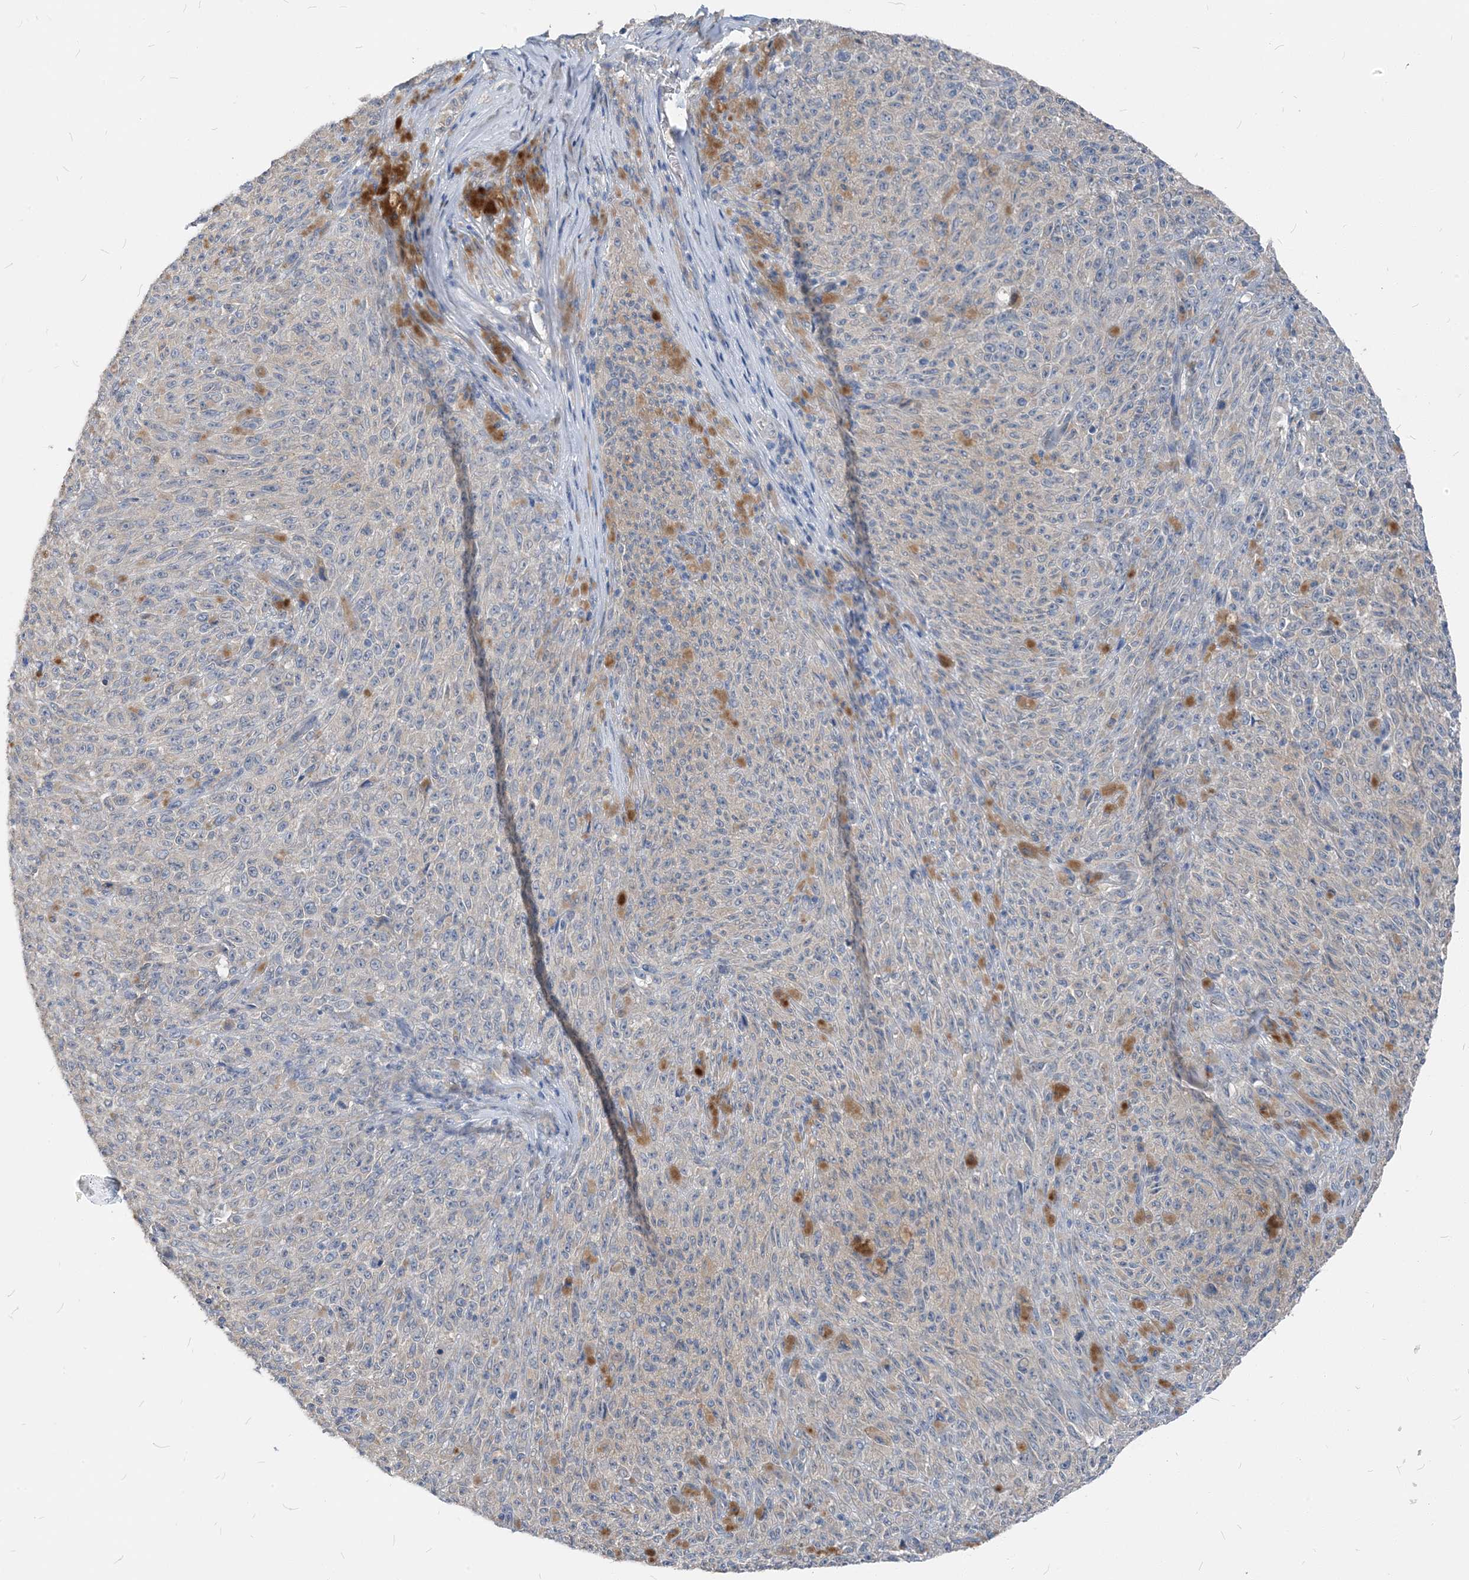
{"staining": {"intensity": "negative", "quantity": "none", "location": "none"}, "tissue": "melanoma", "cell_type": "Tumor cells", "image_type": "cancer", "snomed": [{"axis": "morphology", "description": "Malignant melanoma, NOS"}, {"axis": "topography", "description": "Skin"}], "caption": "There is no significant staining in tumor cells of malignant melanoma.", "gene": "NCOA7", "patient": {"sex": "female", "age": 82}}